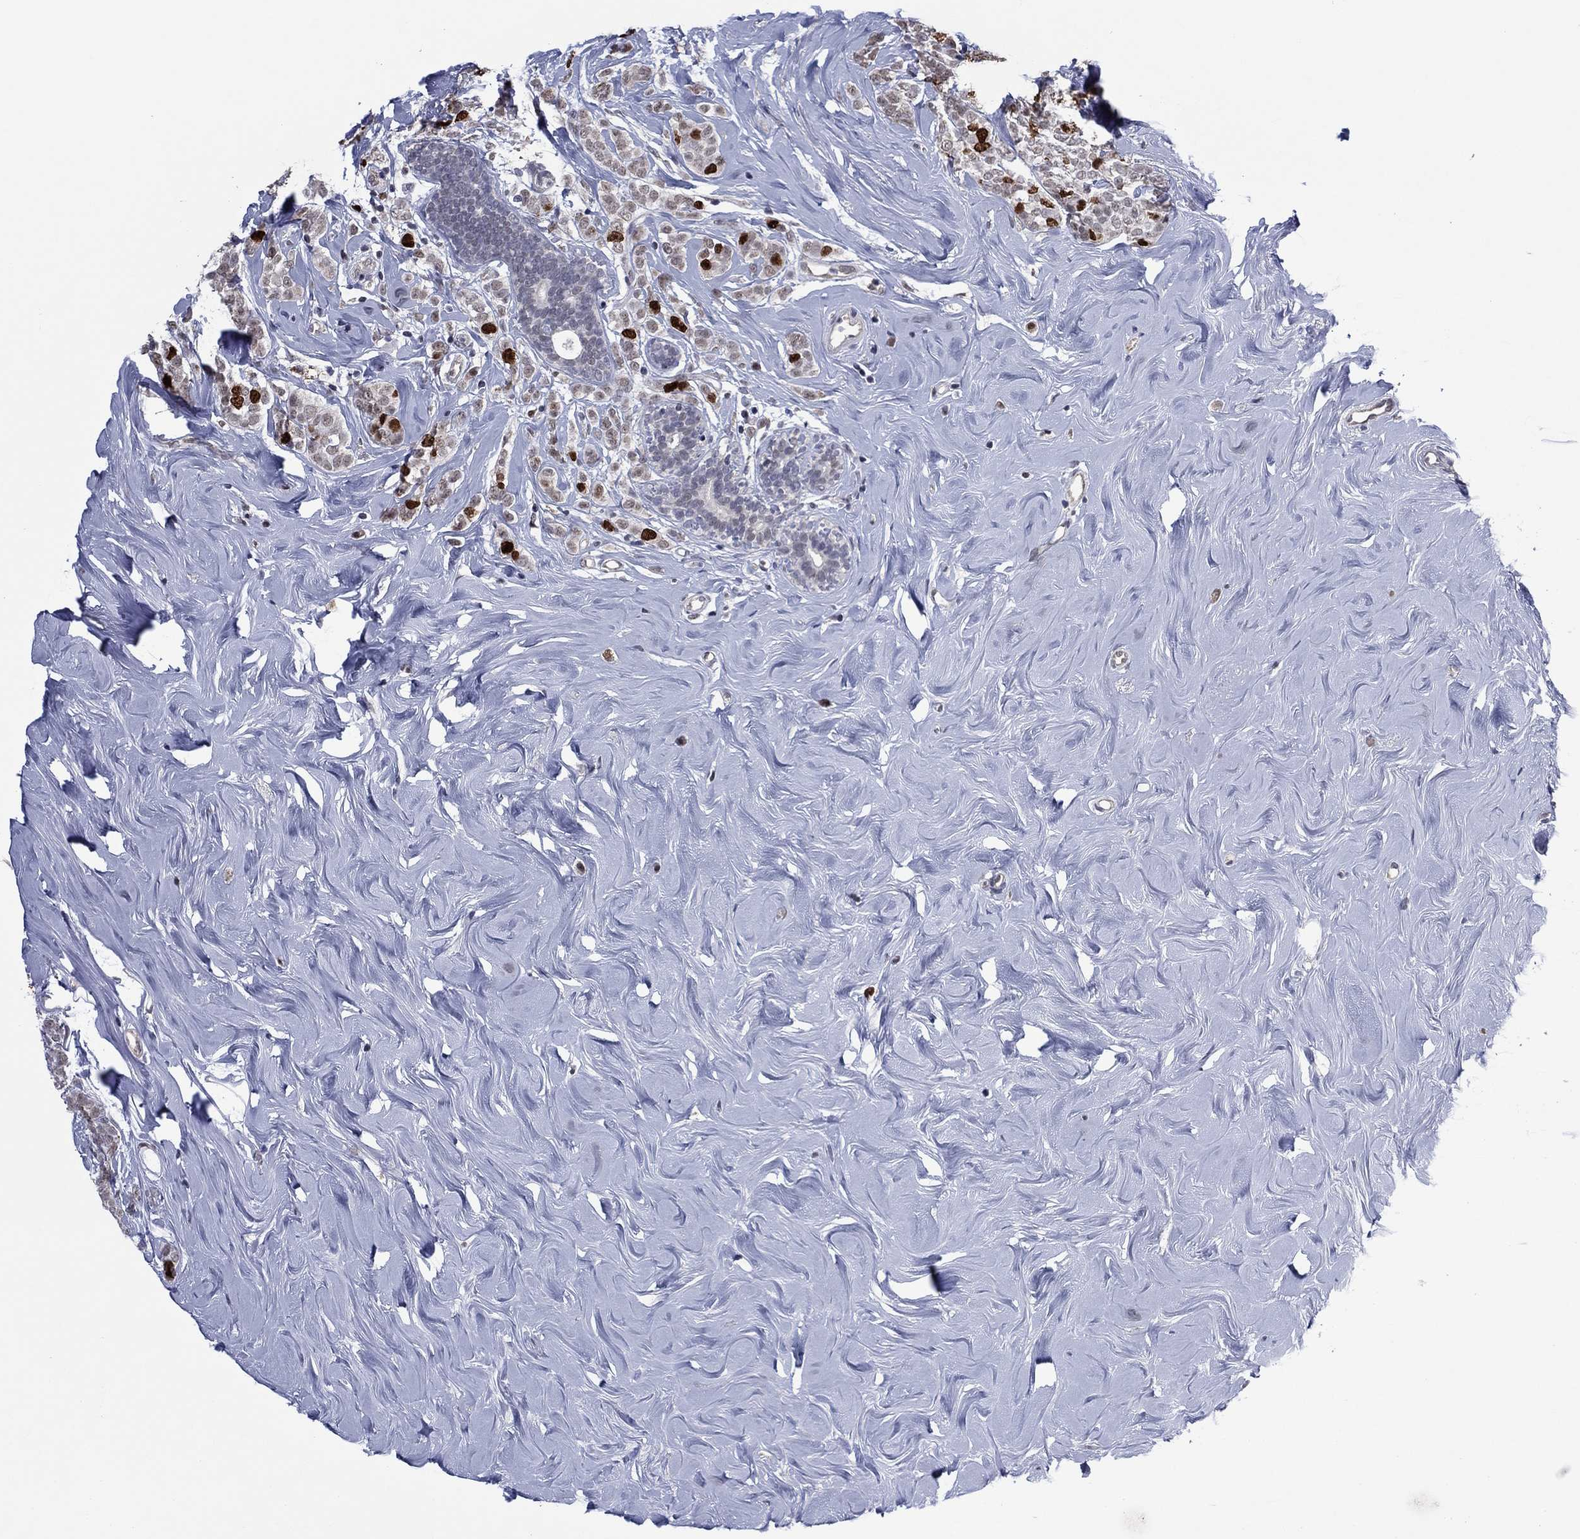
{"staining": {"intensity": "strong", "quantity": "<25%", "location": "nuclear"}, "tissue": "breast cancer", "cell_type": "Tumor cells", "image_type": "cancer", "snomed": [{"axis": "morphology", "description": "Lobular carcinoma"}, {"axis": "topography", "description": "Breast"}], "caption": "Protein expression analysis of human lobular carcinoma (breast) reveals strong nuclear positivity in about <25% of tumor cells.", "gene": "CDCA5", "patient": {"sex": "female", "age": 49}}